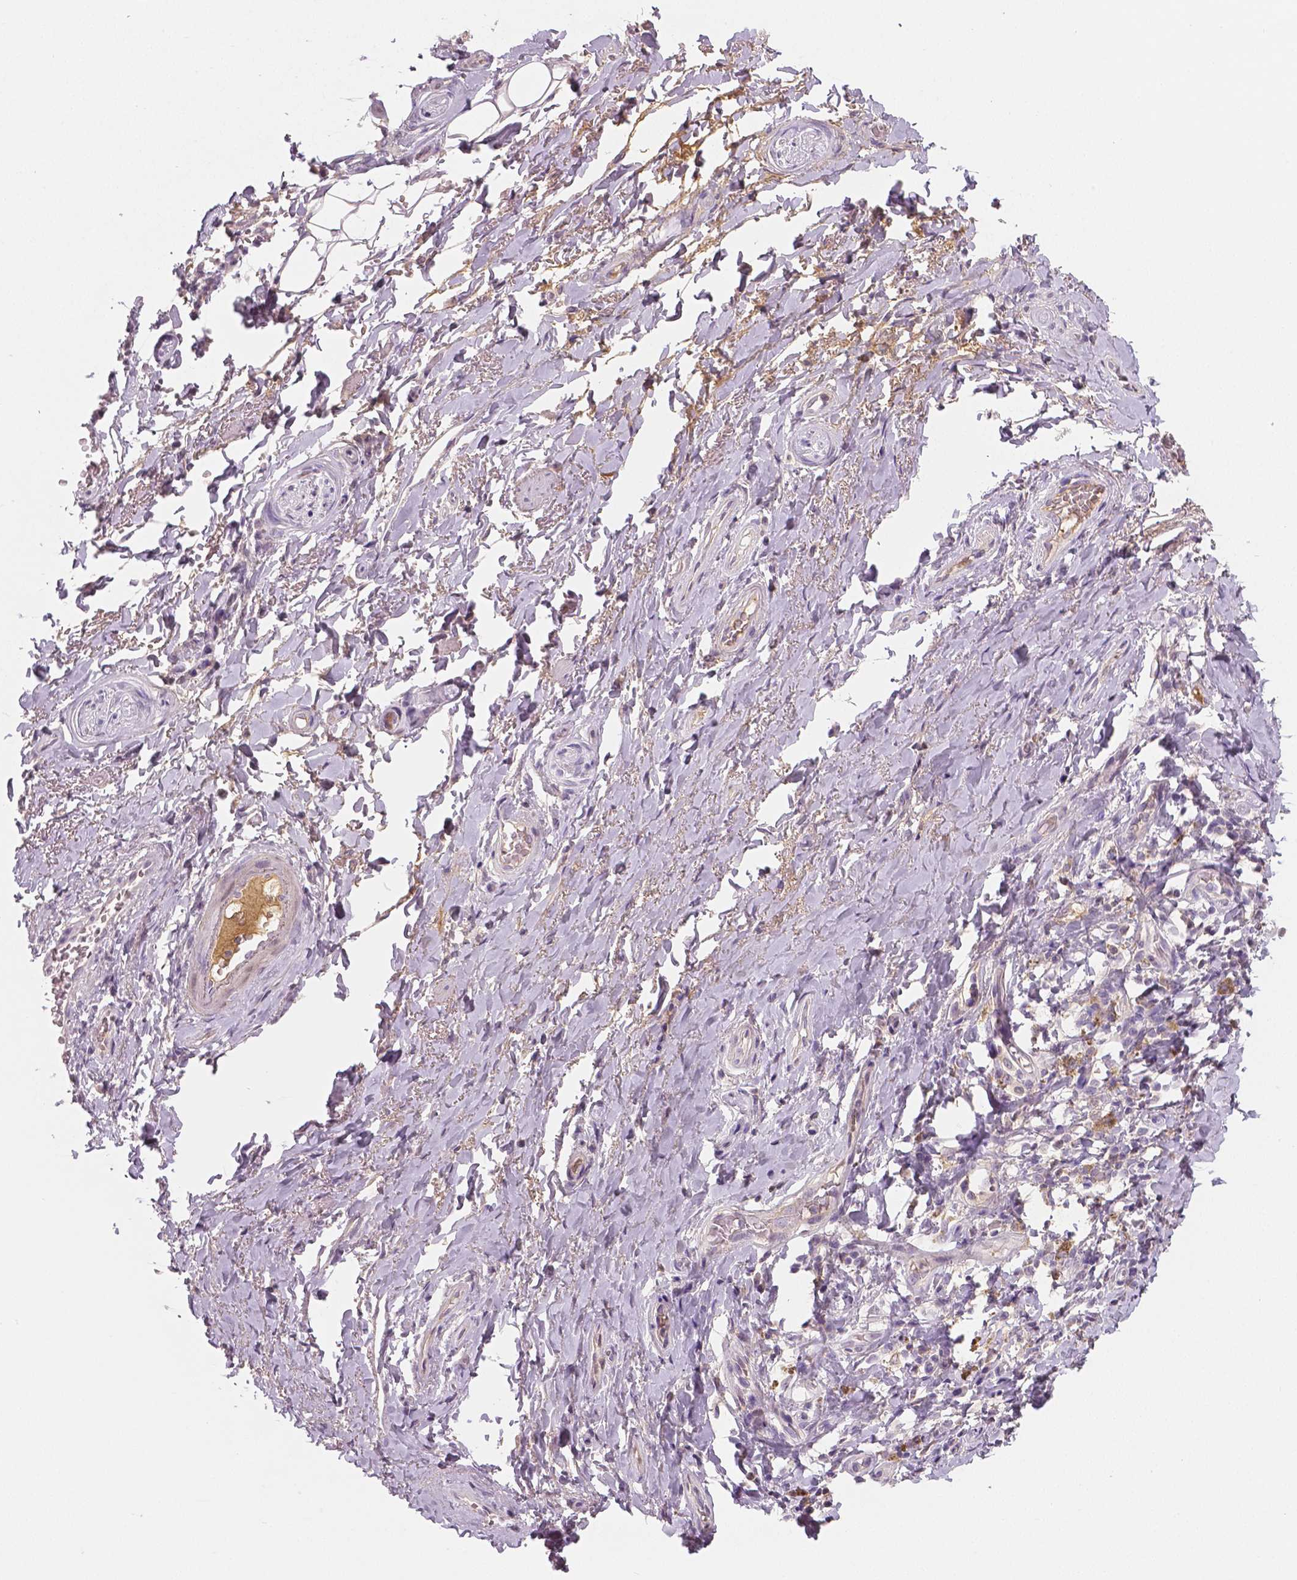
{"staining": {"intensity": "negative", "quantity": "none", "location": "none"}, "tissue": "adipose tissue", "cell_type": "Adipocytes", "image_type": "normal", "snomed": [{"axis": "morphology", "description": "Normal tissue, NOS"}, {"axis": "topography", "description": "Anal"}, {"axis": "topography", "description": "Peripheral nerve tissue"}], "caption": "High power microscopy photomicrograph of an immunohistochemistry (IHC) micrograph of normal adipose tissue, revealing no significant staining in adipocytes. Brightfield microscopy of immunohistochemistry (IHC) stained with DAB (brown) and hematoxylin (blue), captured at high magnification.", "gene": "APOA4", "patient": {"sex": "male", "age": 53}}